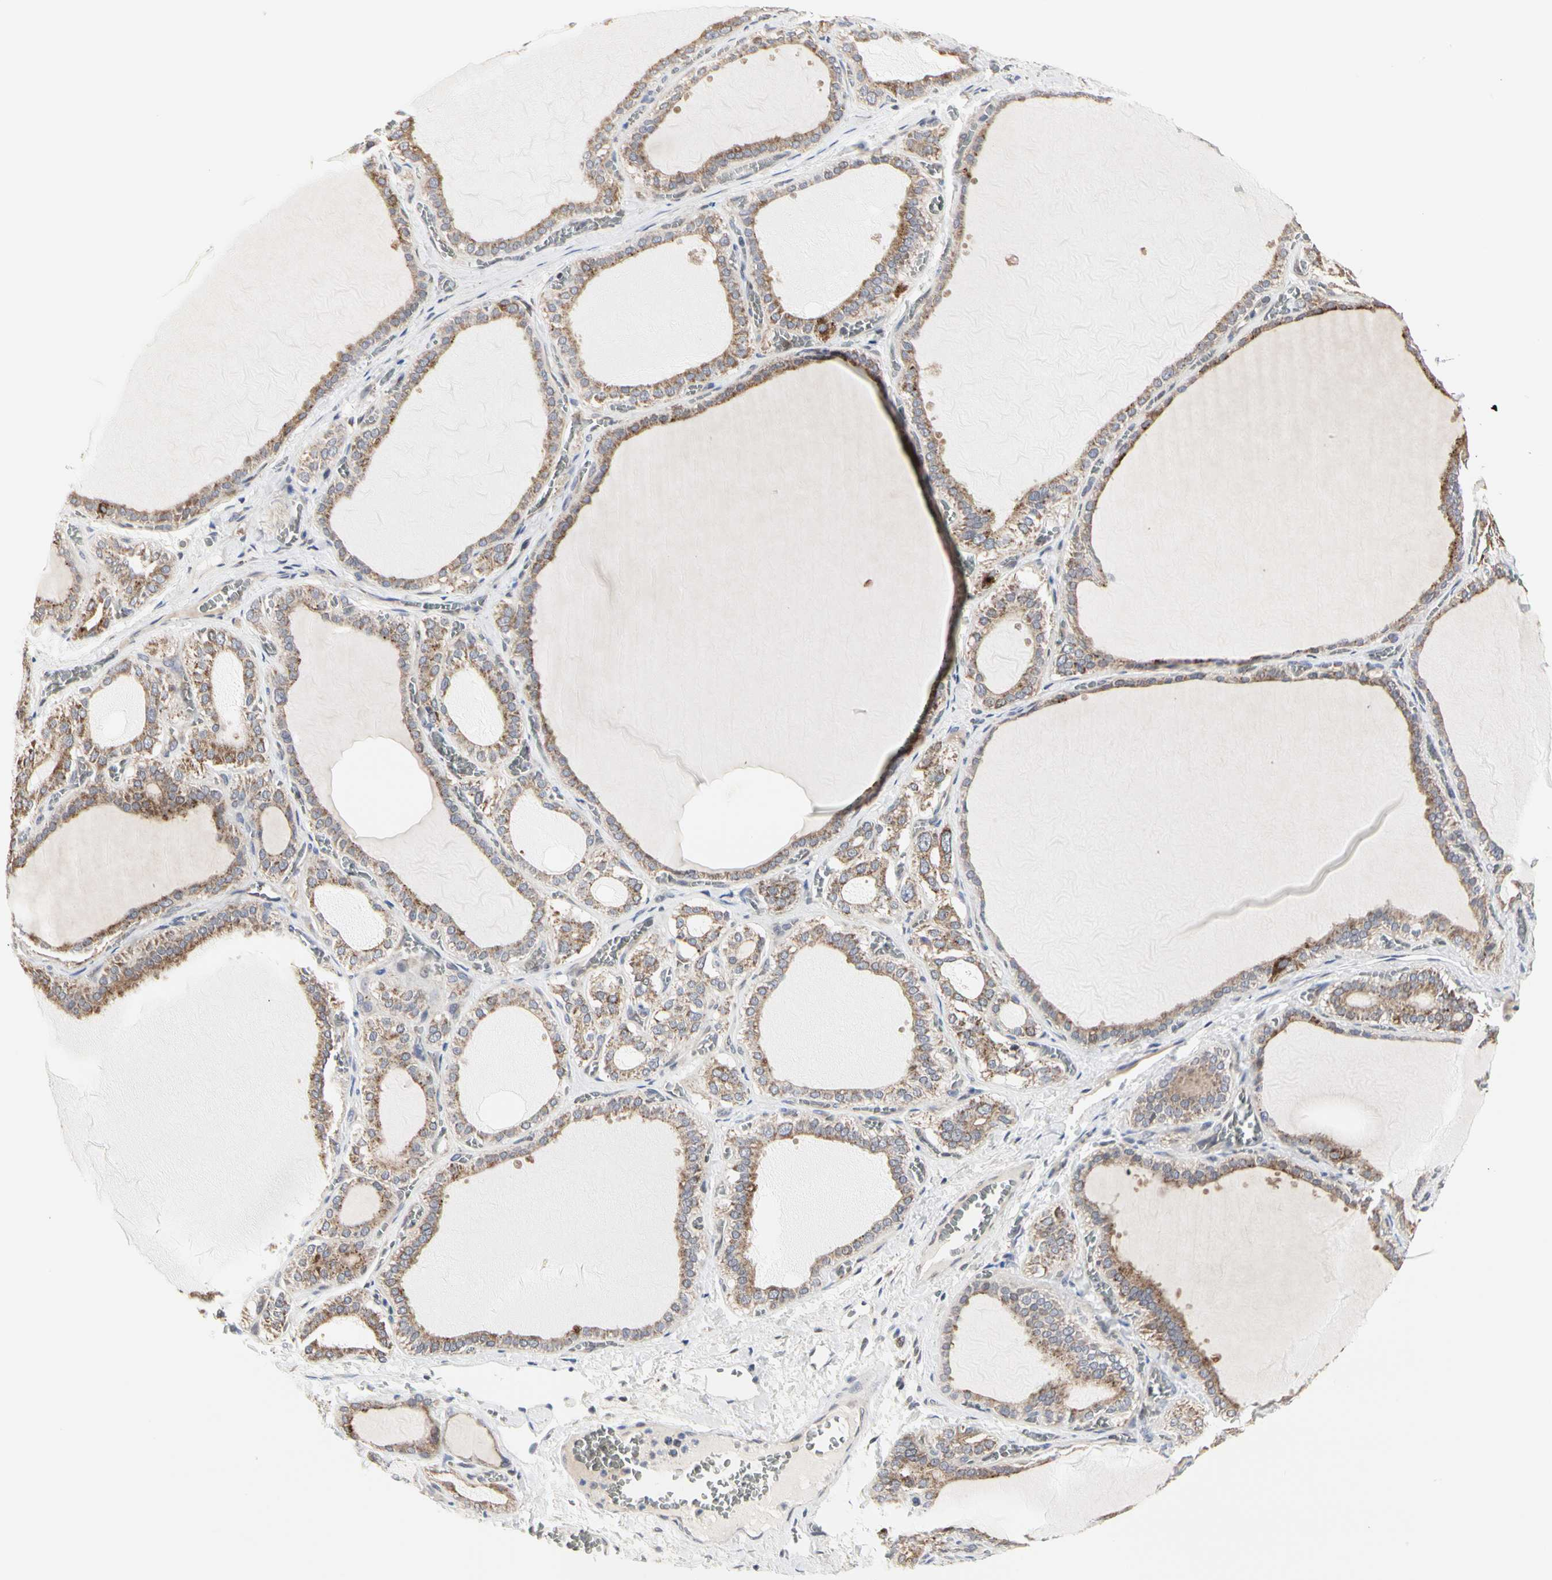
{"staining": {"intensity": "moderate", "quantity": ">75%", "location": "cytoplasmic/membranous"}, "tissue": "thyroid gland", "cell_type": "Glandular cells", "image_type": "normal", "snomed": [{"axis": "morphology", "description": "Normal tissue, NOS"}, {"axis": "topography", "description": "Thyroid gland"}], "caption": "Immunohistochemical staining of normal human thyroid gland displays medium levels of moderate cytoplasmic/membranous expression in about >75% of glandular cells.", "gene": "TSKU", "patient": {"sex": "female", "age": 55}}